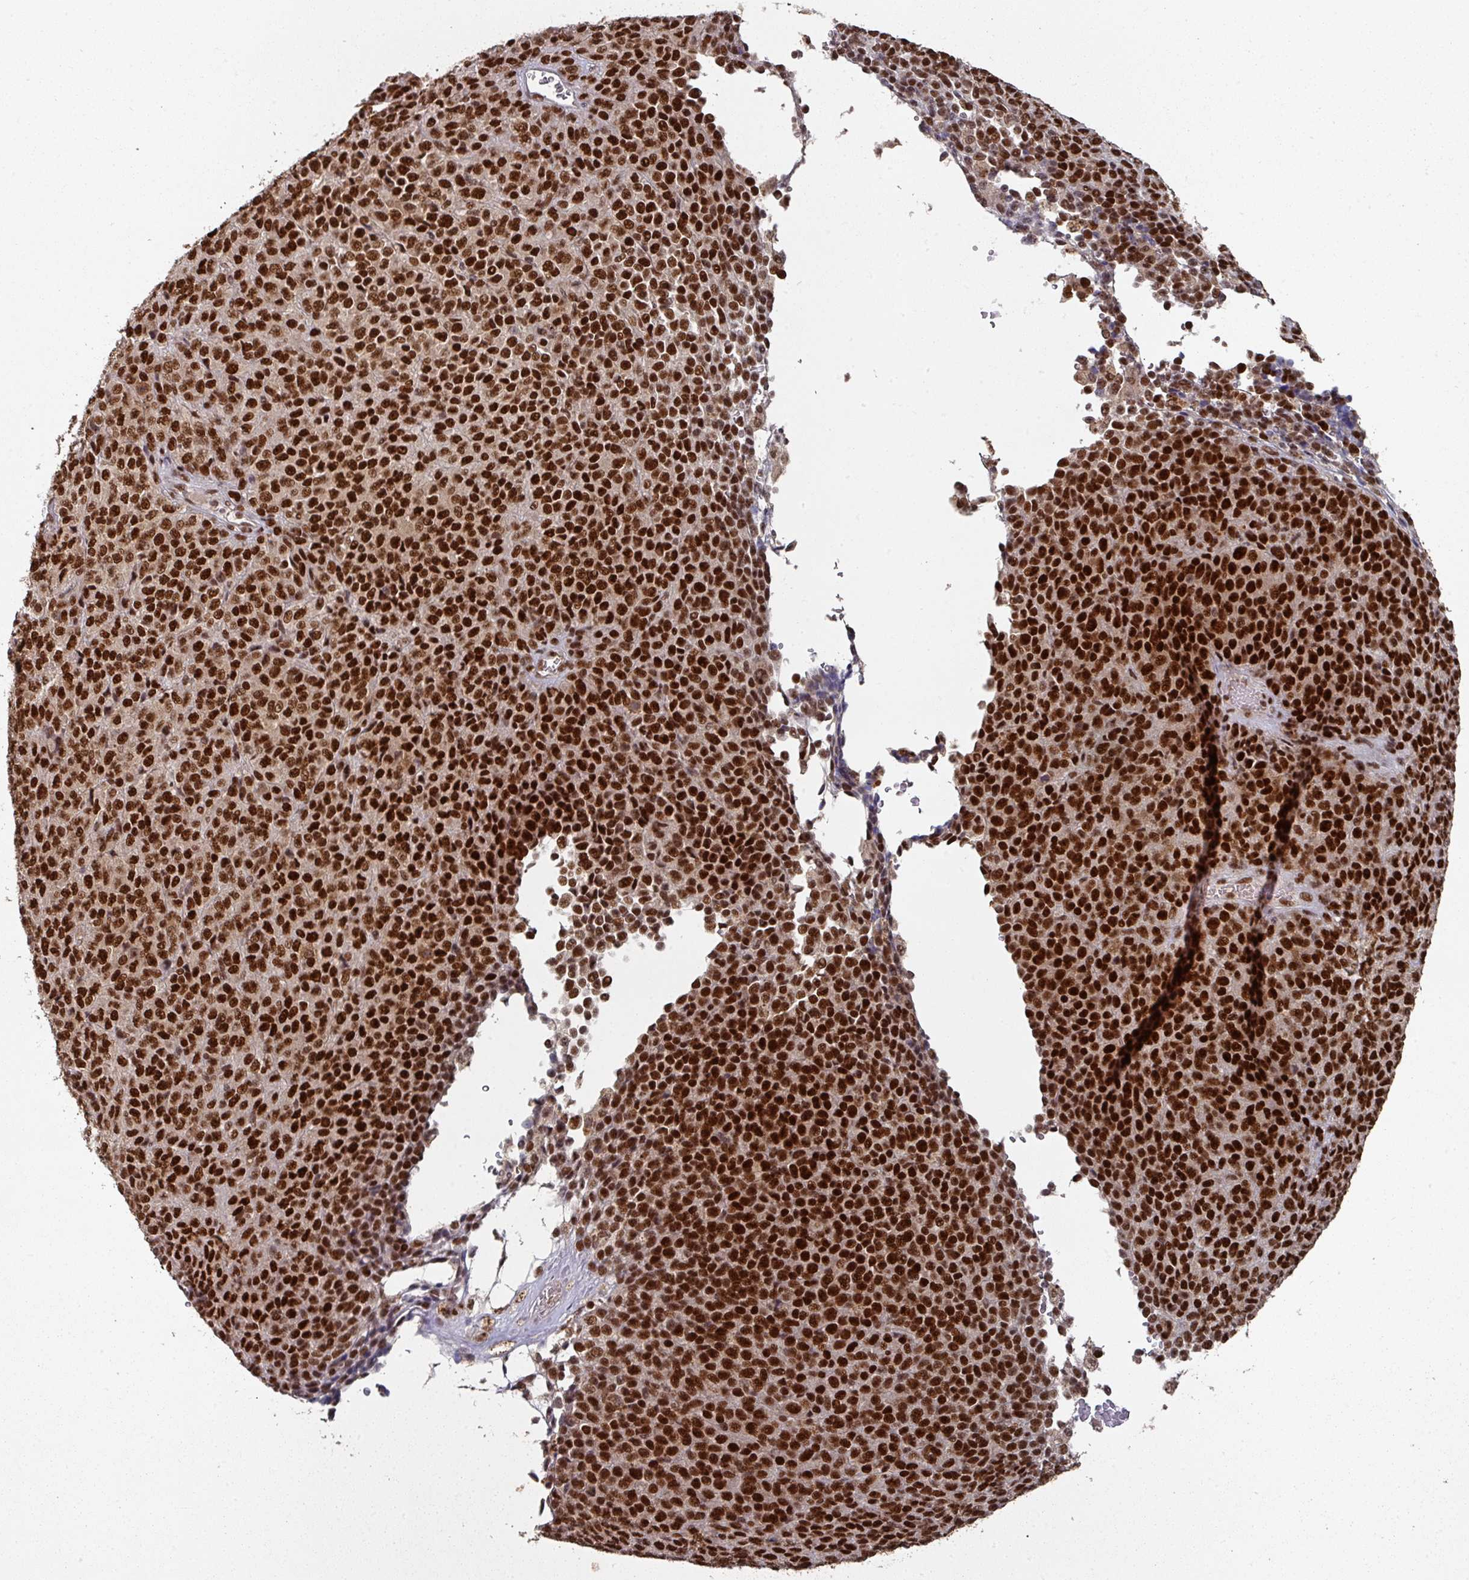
{"staining": {"intensity": "strong", "quantity": ">75%", "location": "nuclear"}, "tissue": "melanoma", "cell_type": "Tumor cells", "image_type": "cancer", "snomed": [{"axis": "morphology", "description": "Malignant melanoma, Metastatic site"}, {"axis": "topography", "description": "Brain"}], "caption": "A brown stain shows strong nuclear staining of a protein in malignant melanoma (metastatic site) tumor cells. Nuclei are stained in blue.", "gene": "MEPCE", "patient": {"sex": "female", "age": 56}}